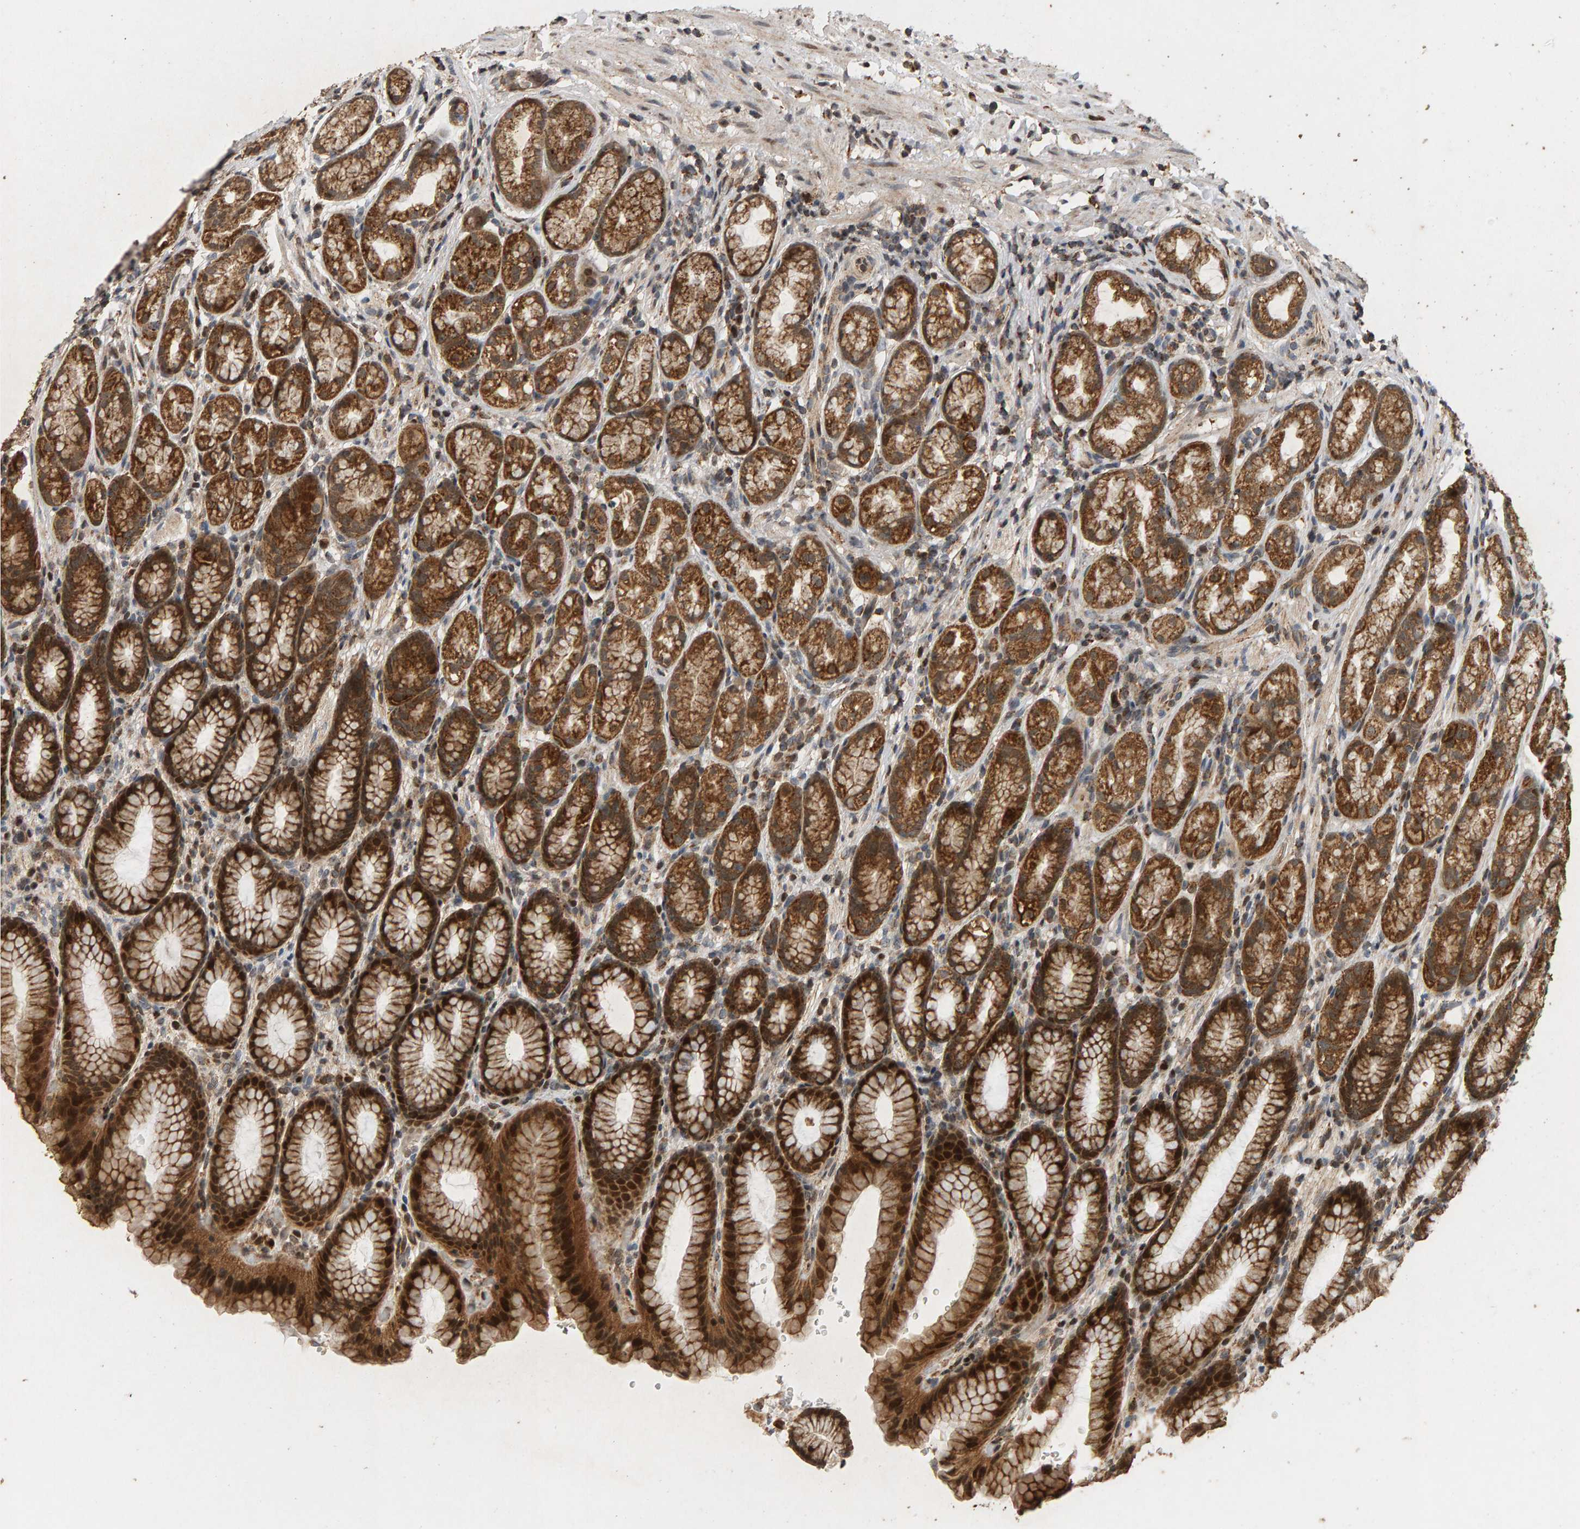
{"staining": {"intensity": "strong", "quantity": ">75%", "location": "cytoplasmic/membranous,nuclear"}, "tissue": "stomach", "cell_type": "Glandular cells", "image_type": "normal", "snomed": [{"axis": "morphology", "description": "Normal tissue, NOS"}, {"axis": "topography", "description": "Stomach"}], "caption": "The histopathology image reveals a brown stain indicating the presence of a protein in the cytoplasmic/membranous,nuclear of glandular cells in stomach. The staining is performed using DAB brown chromogen to label protein expression. The nuclei are counter-stained blue using hematoxylin.", "gene": "GSTK1", "patient": {"sex": "male", "age": 42}}